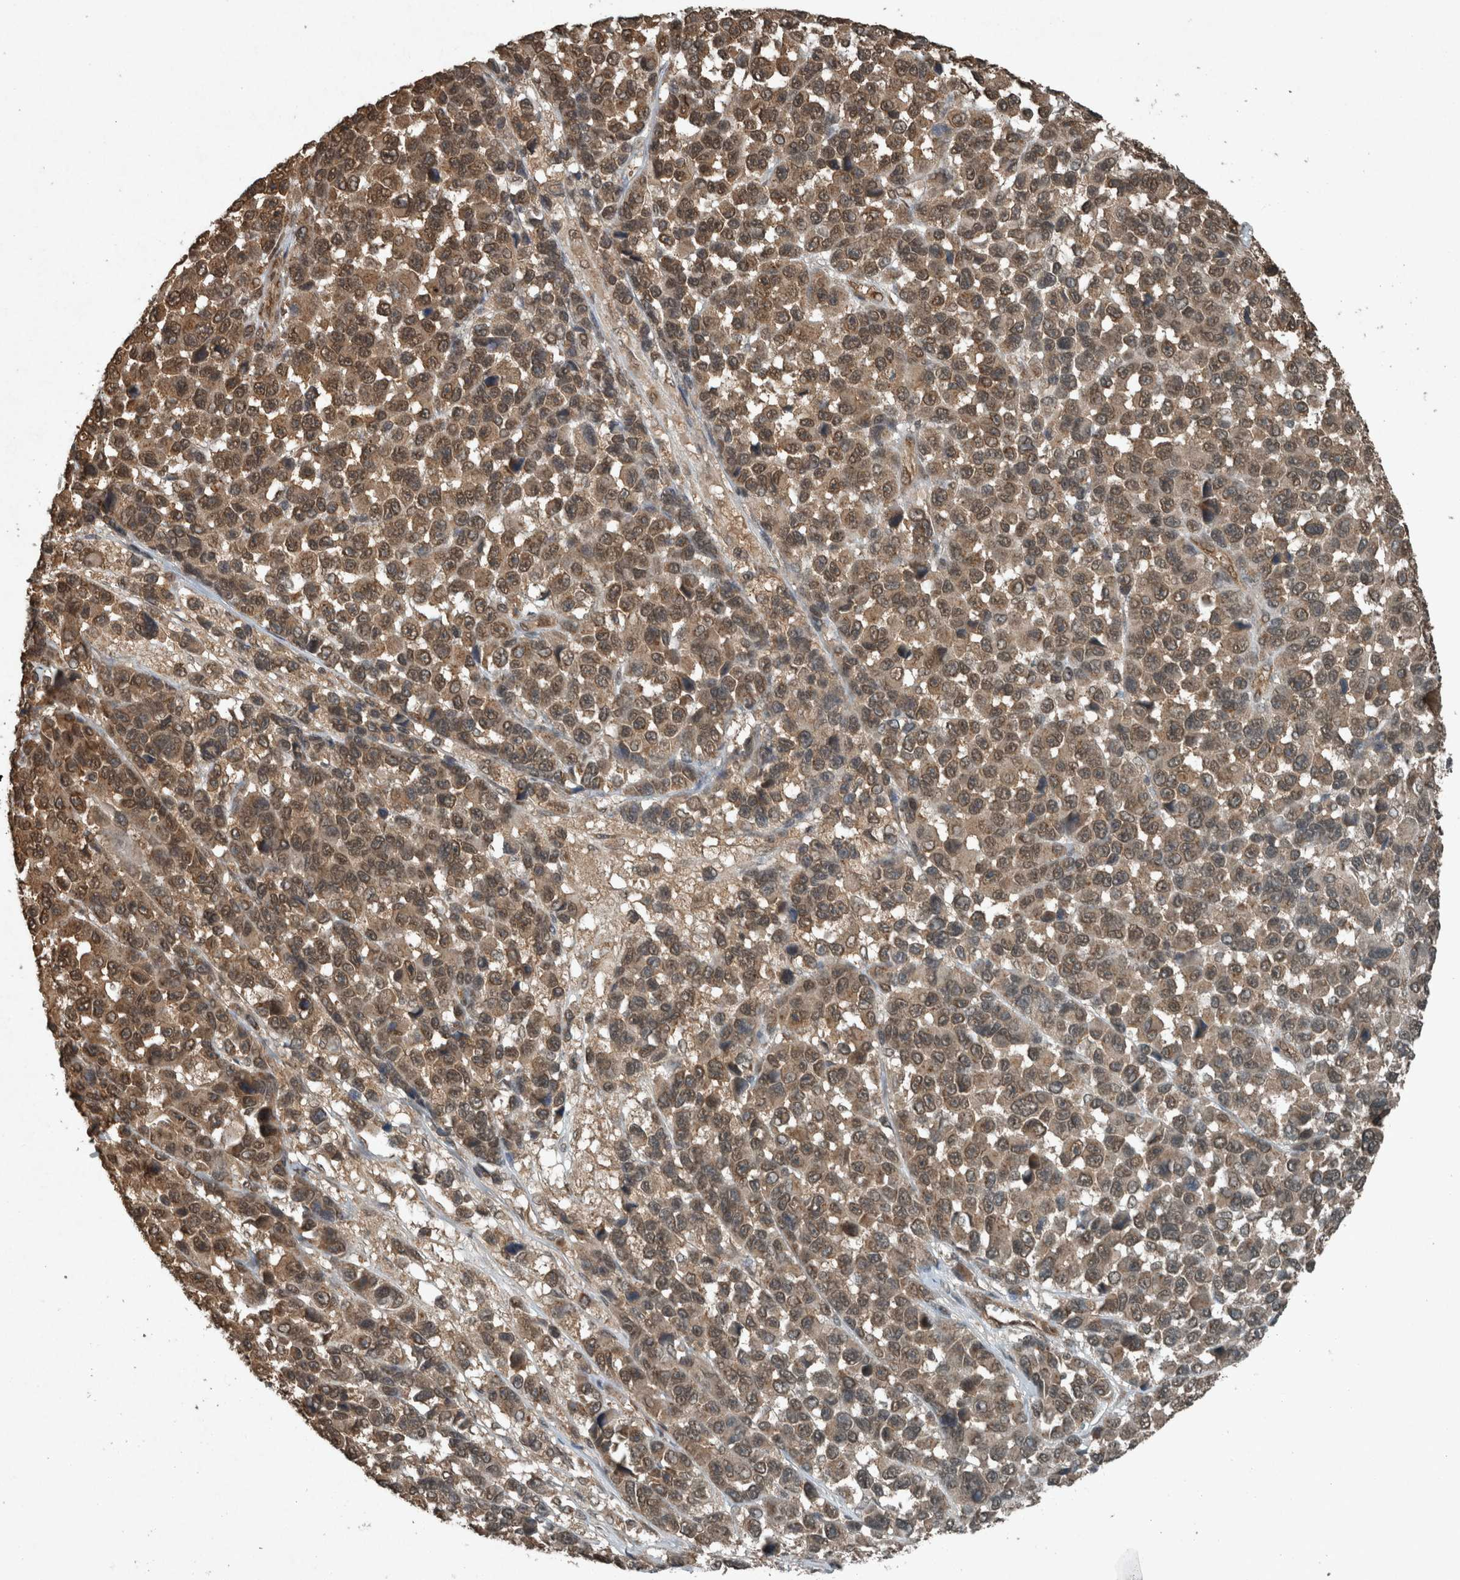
{"staining": {"intensity": "moderate", "quantity": ">75%", "location": "cytoplasmic/membranous,nuclear"}, "tissue": "melanoma", "cell_type": "Tumor cells", "image_type": "cancer", "snomed": [{"axis": "morphology", "description": "Malignant melanoma, NOS"}, {"axis": "topography", "description": "Skin"}], "caption": "Melanoma was stained to show a protein in brown. There is medium levels of moderate cytoplasmic/membranous and nuclear positivity in approximately >75% of tumor cells. (Stains: DAB (3,3'-diaminobenzidine) in brown, nuclei in blue, Microscopy: brightfield microscopy at high magnification).", "gene": "ARHGEF12", "patient": {"sex": "male", "age": 53}}